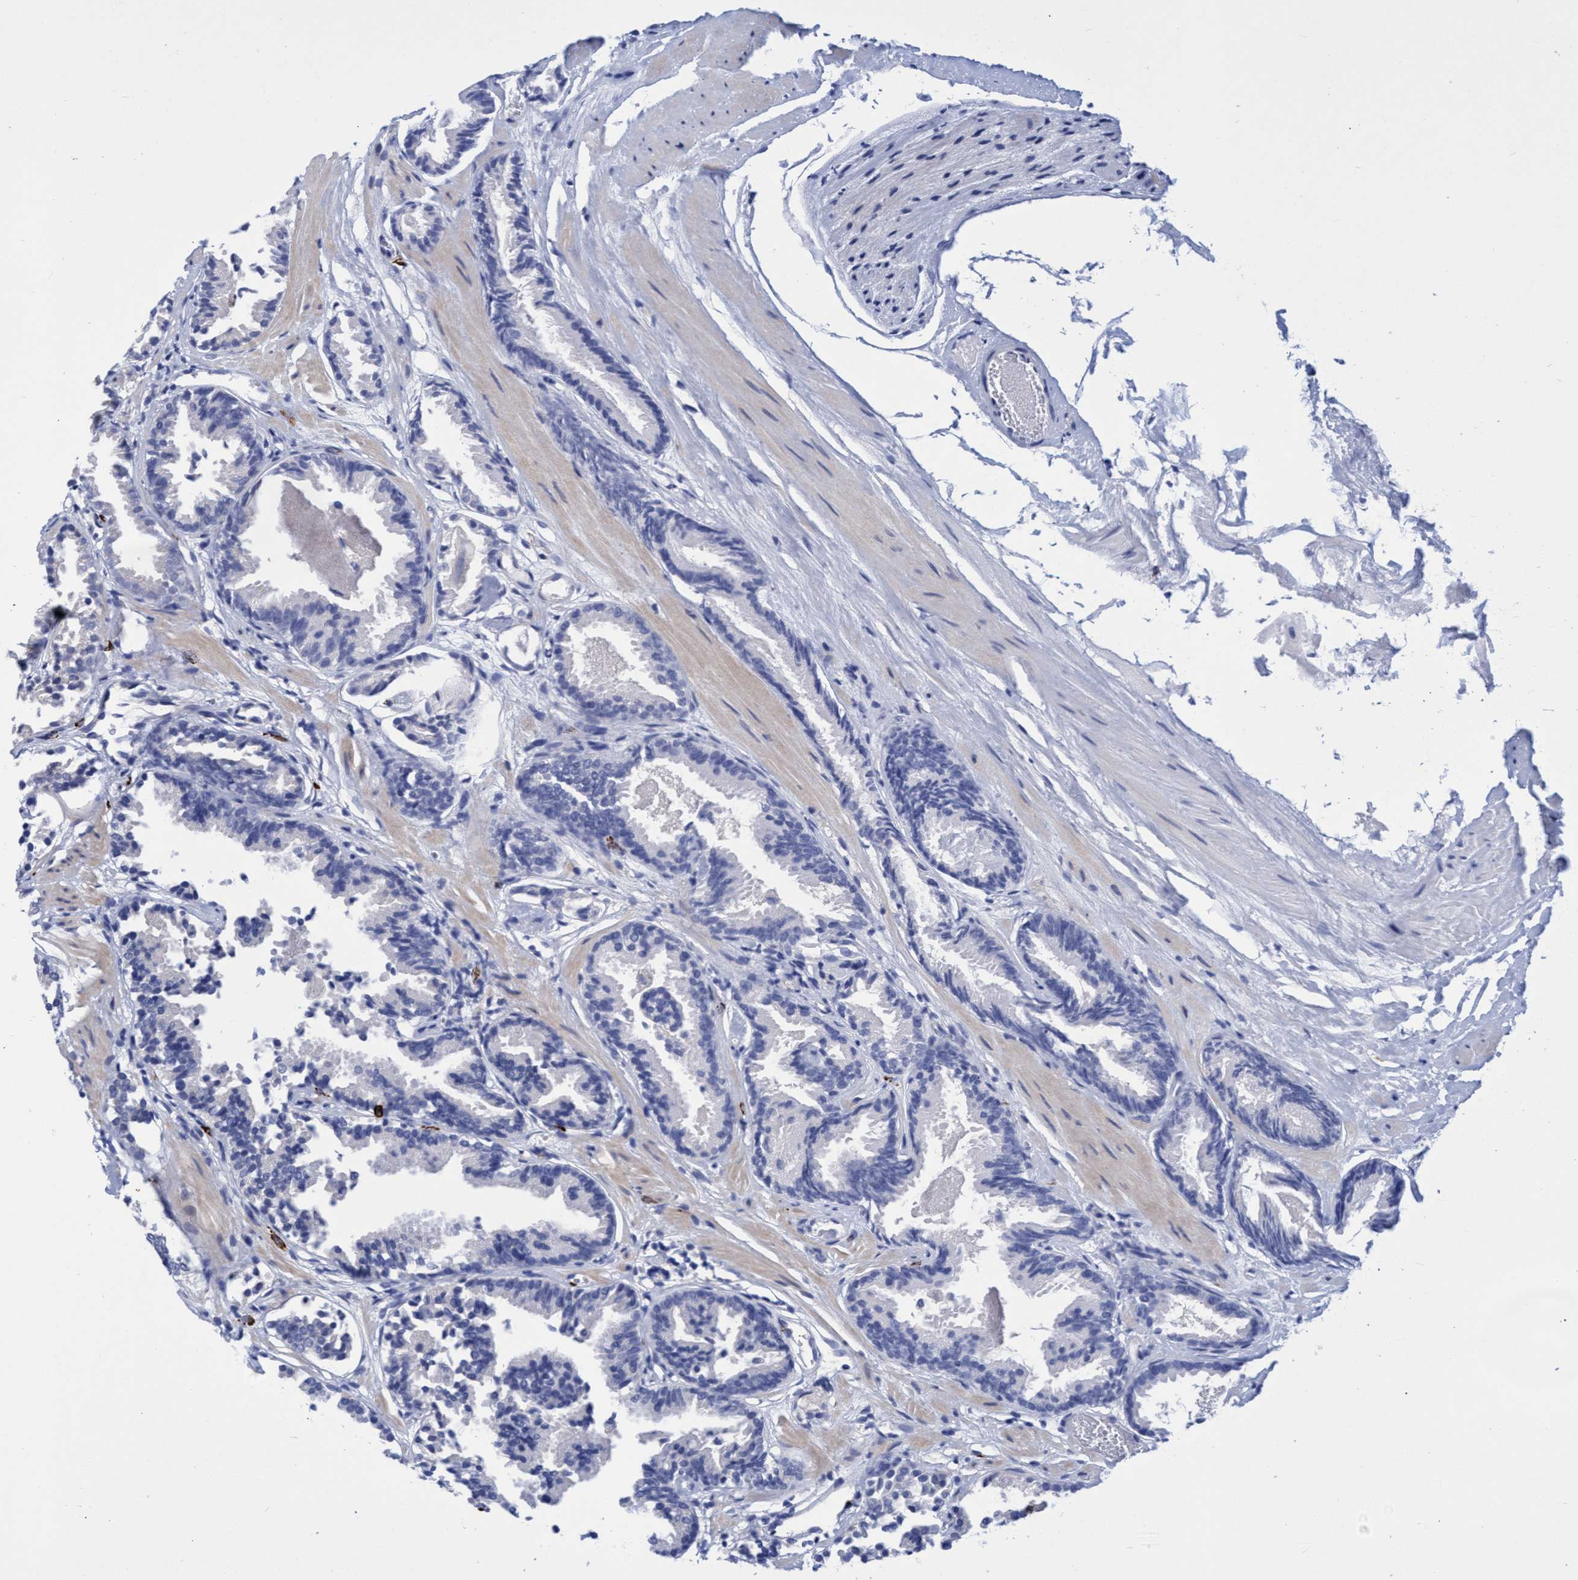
{"staining": {"intensity": "negative", "quantity": "none", "location": "none"}, "tissue": "prostate cancer", "cell_type": "Tumor cells", "image_type": "cancer", "snomed": [{"axis": "morphology", "description": "Adenocarcinoma, Low grade"}, {"axis": "topography", "description": "Prostate"}], "caption": "A histopathology image of human prostate cancer (low-grade adenocarcinoma) is negative for staining in tumor cells. (Brightfield microscopy of DAB (3,3'-diaminobenzidine) immunohistochemistry at high magnification).", "gene": "PNPO", "patient": {"sex": "male", "age": 51}}